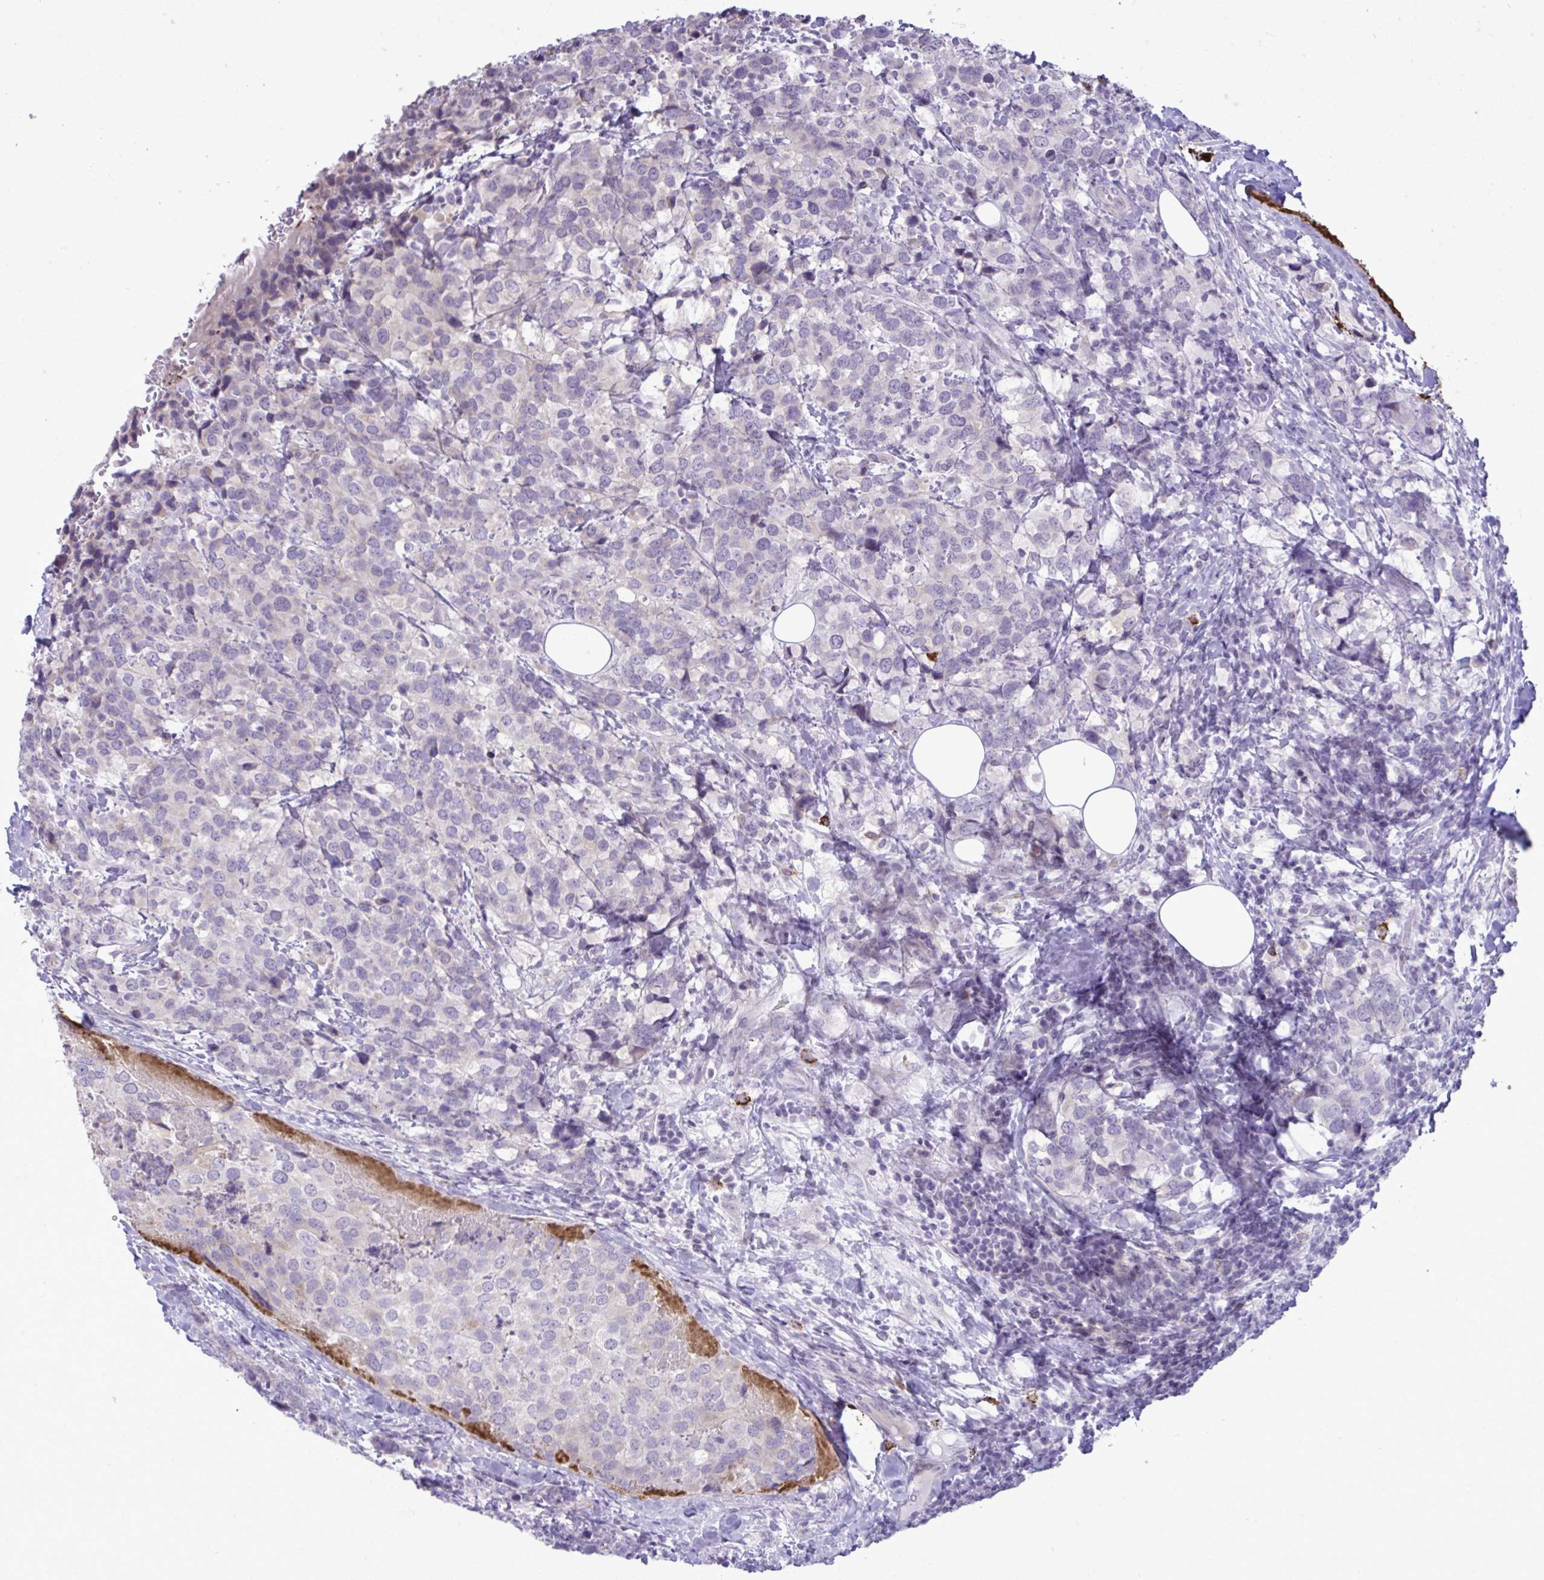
{"staining": {"intensity": "negative", "quantity": "none", "location": "none"}, "tissue": "breast cancer", "cell_type": "Tumor cells", "image_type": "cancer", "snomed": [{"axis": "morphology", "description": "Lobular carcinoma"}, {"axis": "topography", "description": "Breast"}], "caption": "High magnification brightfield microscopy of breast cancer stained with DAB (brown) and counterstained with hematoxylin (blue): tumor cells show no significant expression.", "gene": "SPAG1", "patient": {"sex": "female", "age": 59}}